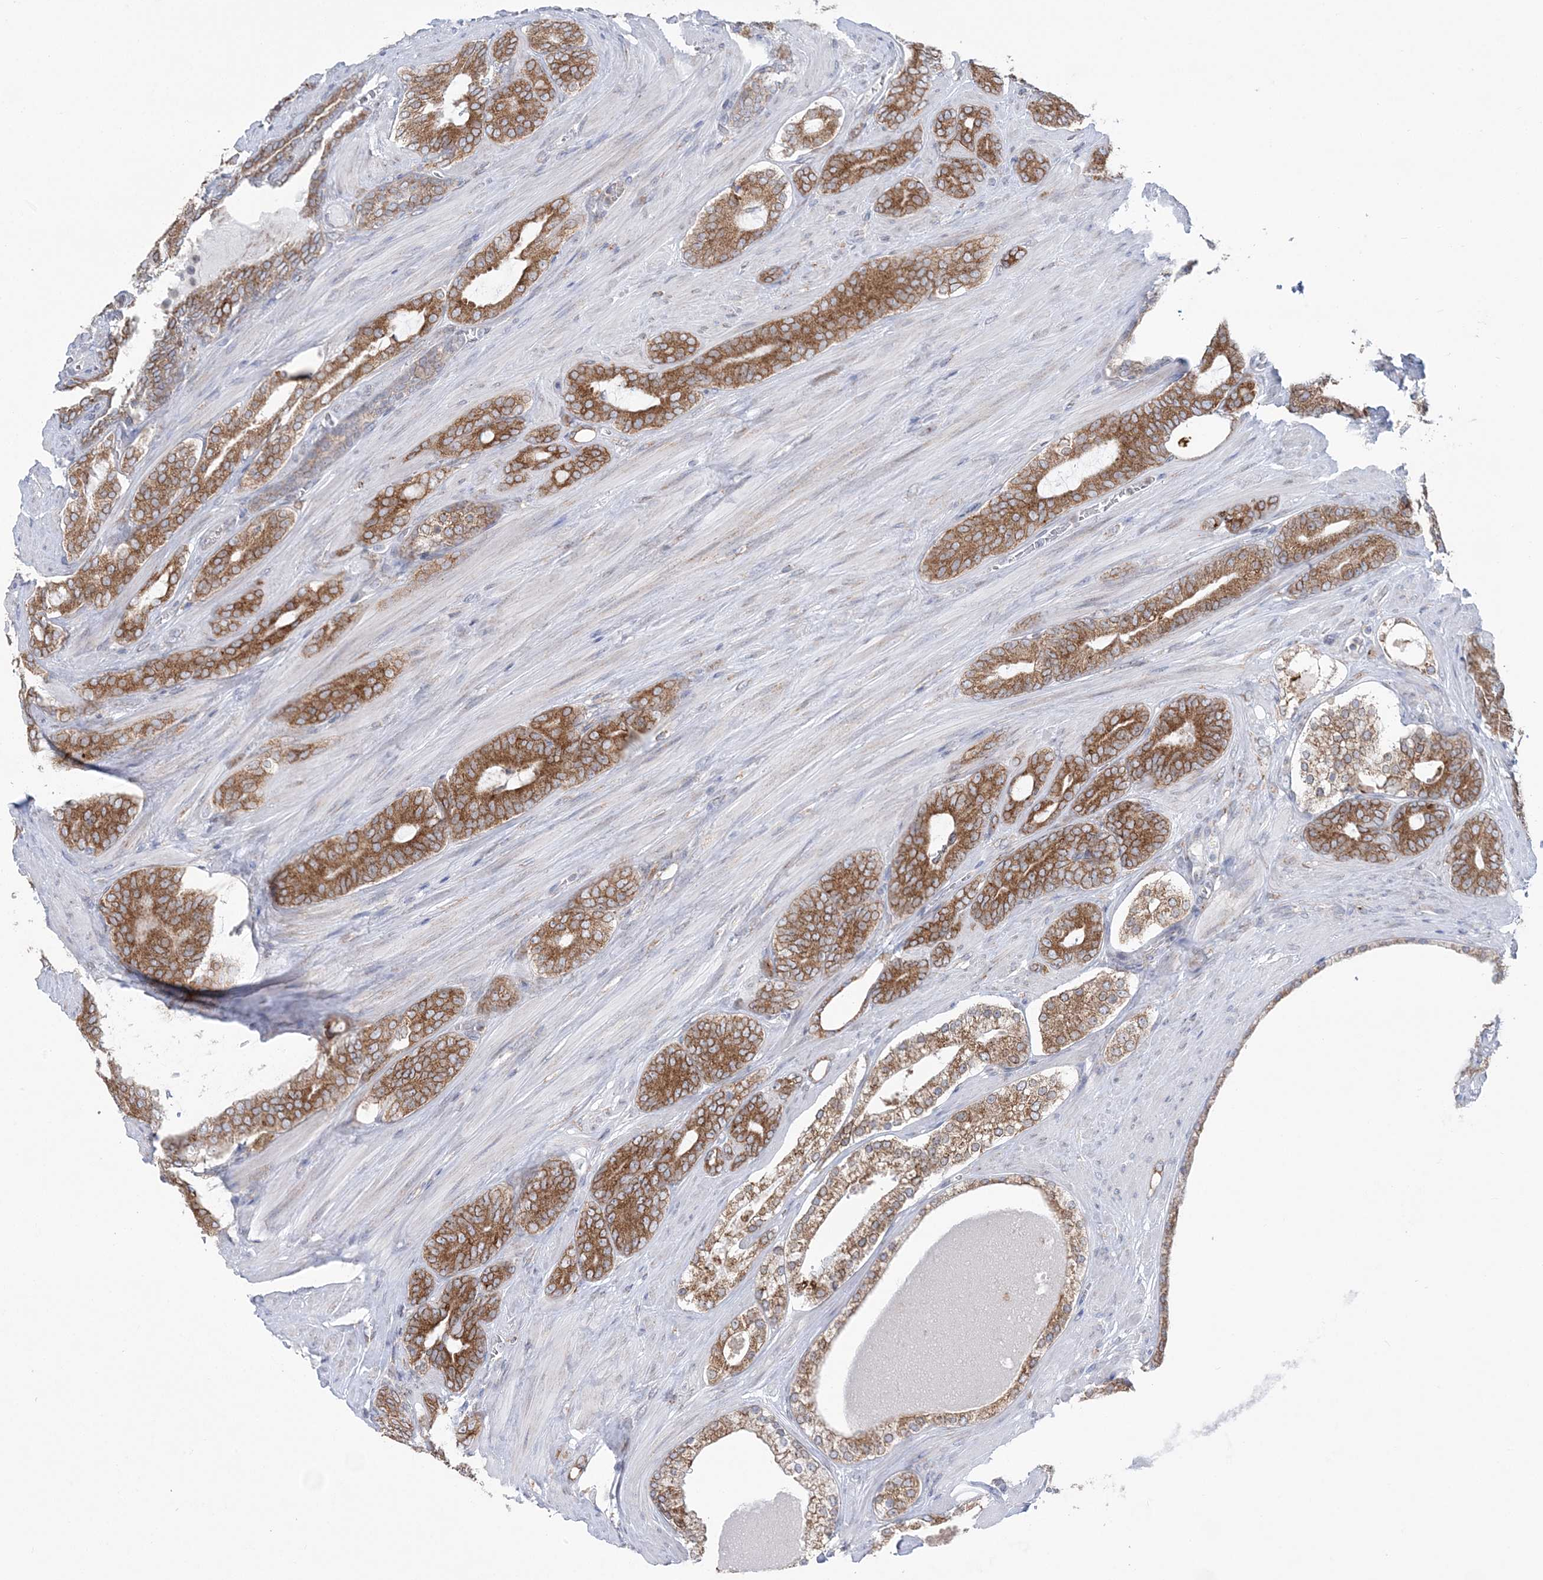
{"staining": {"intensity": "moderate", "quantity": ">75%", "location": "cytoplasmic/membranous"}, "tissue": "prostate cancer", "cell_type": "Tumor cells", "image_type": "cancer", "snomed": [{"axis": "morphology", "description": "Adenocarcinoma, Low grade"}, {"axis": "topography", "description": "Prostate"}], "caption": "Immunohistochemical staining of prostate adenocarcinoma (low-grade) demonstrates moderate cytoplasmic/membranous protein expression in approximately >75% of tumor cells. (IHC, brightfield microscopy, high magnification).", "gene": "TMED10", "patient": {"sex": "male", "age": 63}}